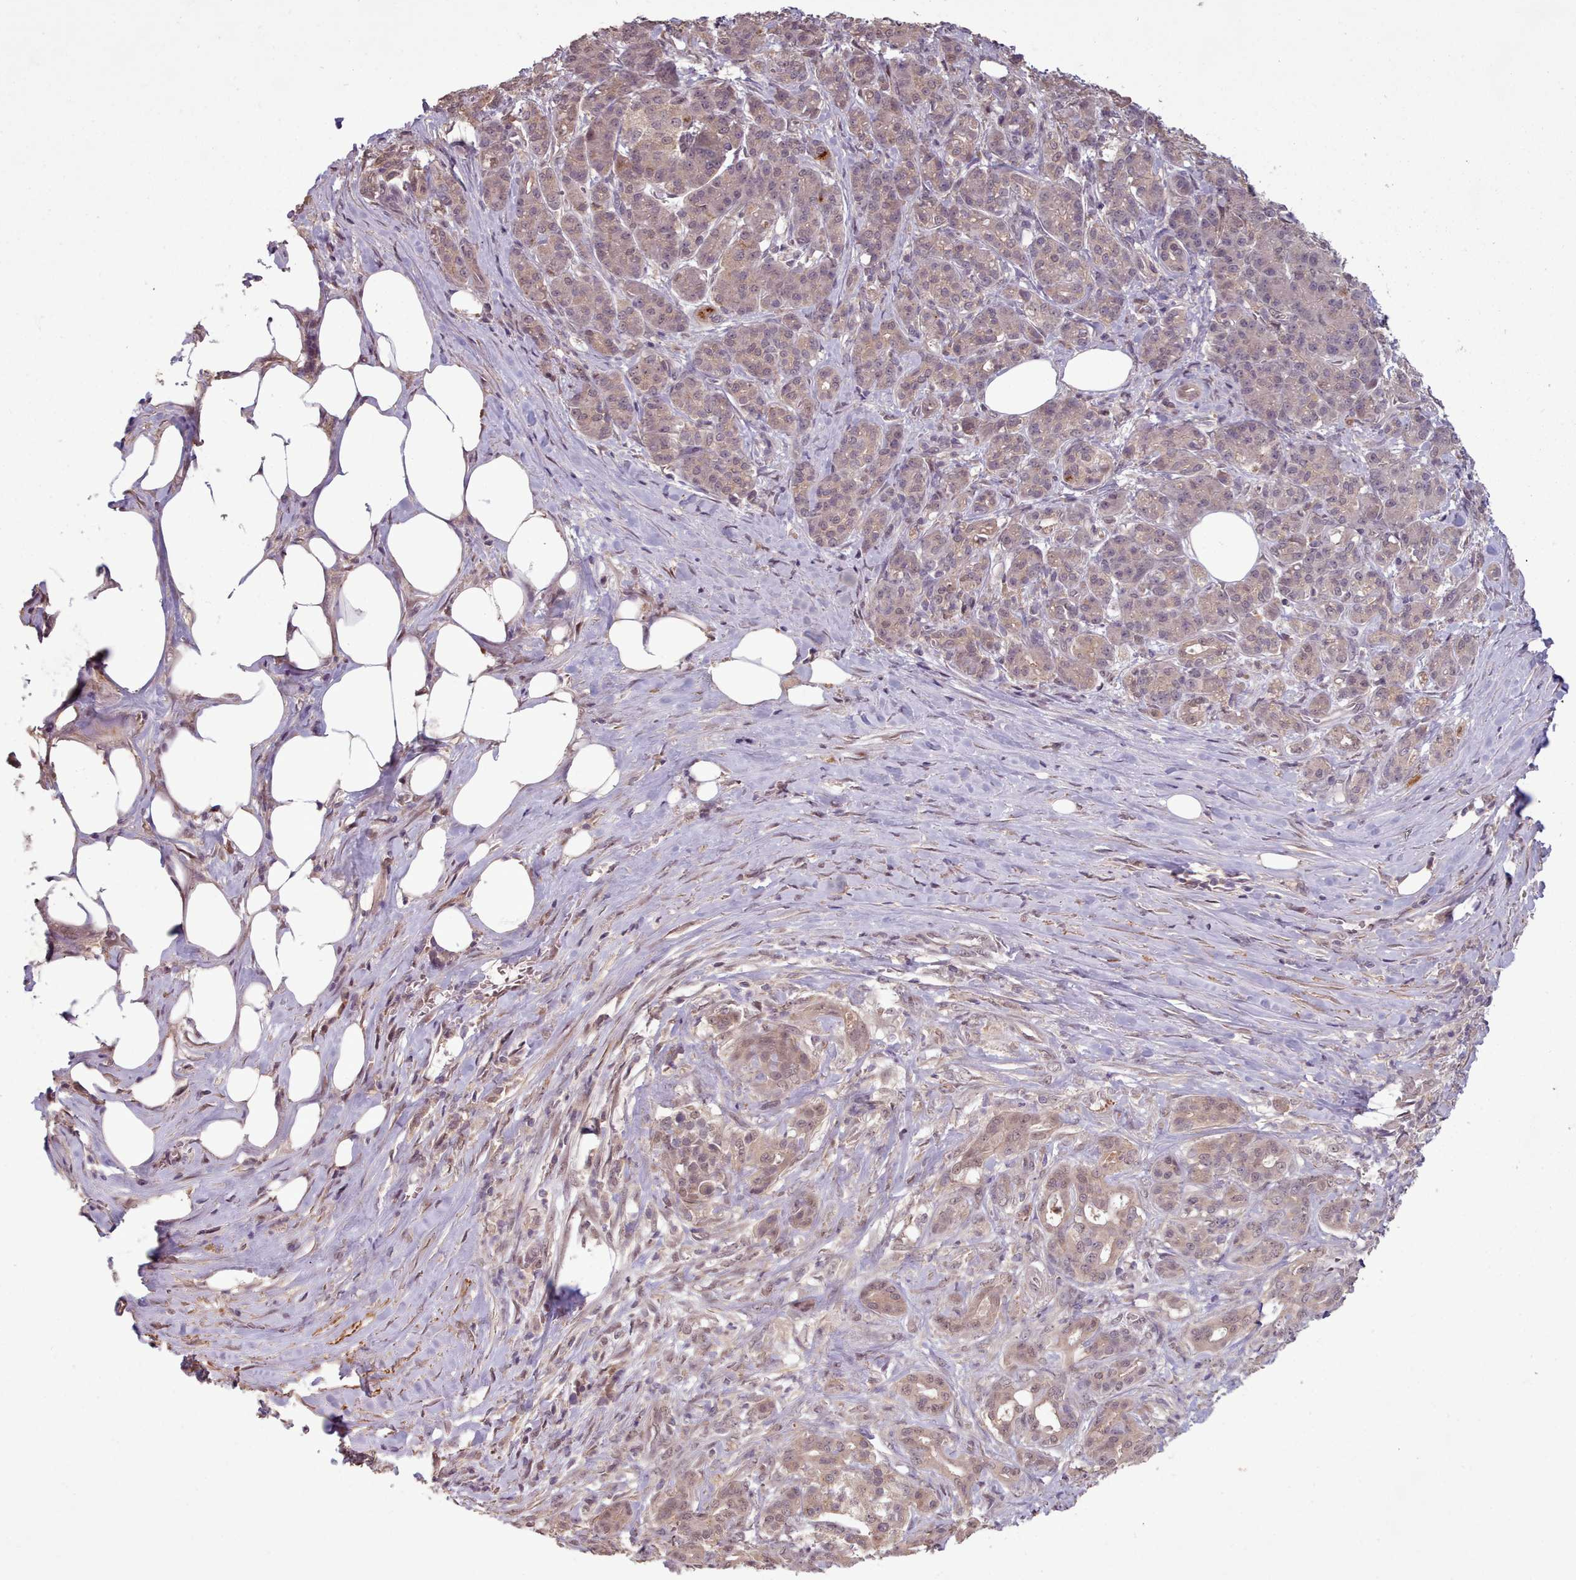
{"staining": {"intensity": "weak", "quantity": ">75%", "location": "cytoplasmic/membranous,nuclear"}, "tissue": "pancreatic cancer", "cell_type": "Tumor cells", "image_type": "cancer", "snomed": [{"axis": "morphology", "description": "Adenocarcinoma, NOS"}, {"axis": "topography", "description": "Pancreas"}], "caption": "Pancreatic cancer was stained to show a protein in brown. There is low levels of weak cytoplasmic/membranous and nuclear expression in about >75% of tumor cells.", "gene": "CDC6", "patient": {"sex": "male", "age": 57}}